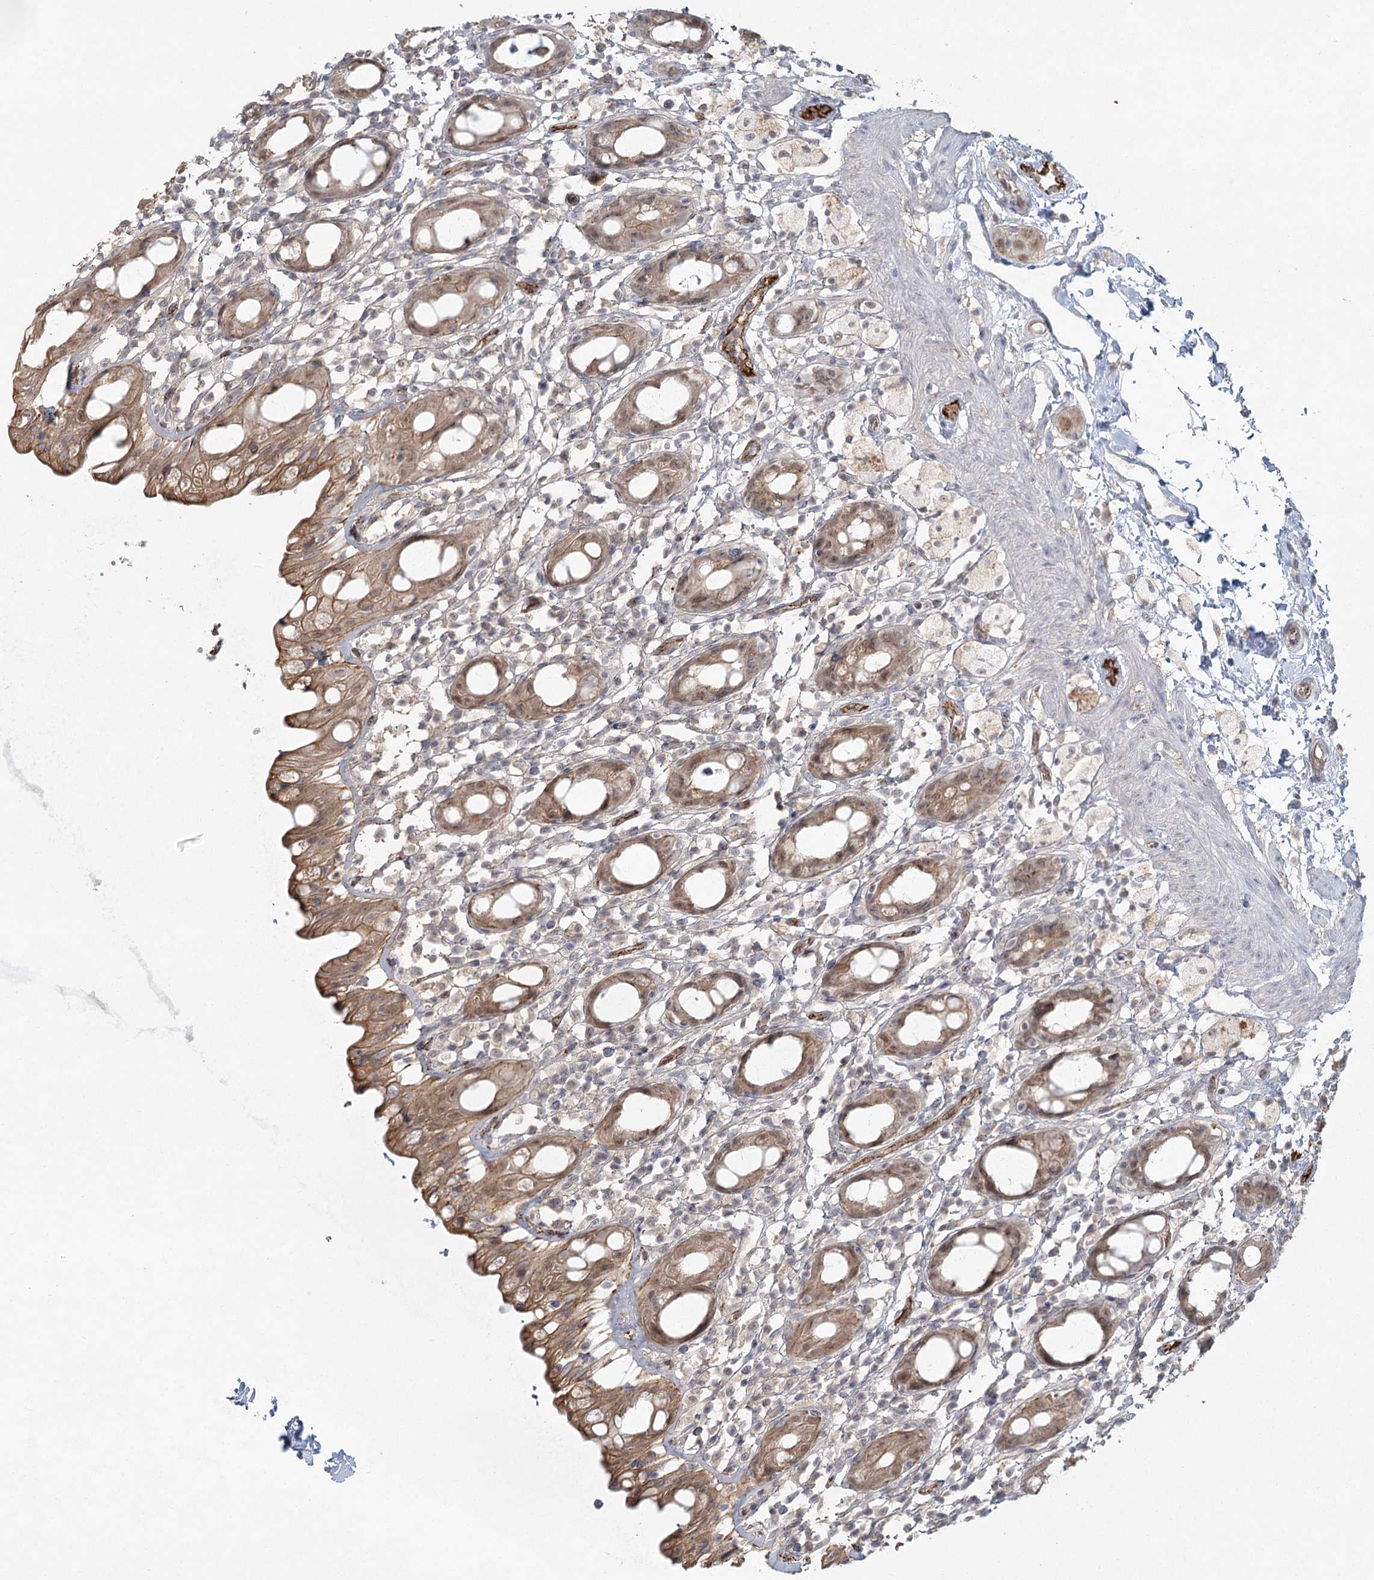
{"staining": {"intensity": "moderate", "quantity": "25%-75%", "location": "cytoplasmic/membranous"}, "tissue": "rectum", "cell_type": "Glandular cells", "image_type": "normal", "snomed": [{"axis": "morphology", "description": "Normal tissue, NOS"}, {"axis": "topography", "description": "Rectum"}], "caption": "Immunohistochemical staining of normal rectum reveals 25%-75% levels of moderate cytoplasmic/membranous protein staining in about 25%-75% of glandular cells. (Stains: DAB (3,3'-diaminobenzidine) in brown, nuclei in blue, Microscopy: brightfield microscopy at high magnification).", "gene": "KBTBD4", "patient": {"sex": "male", "age": 44}}